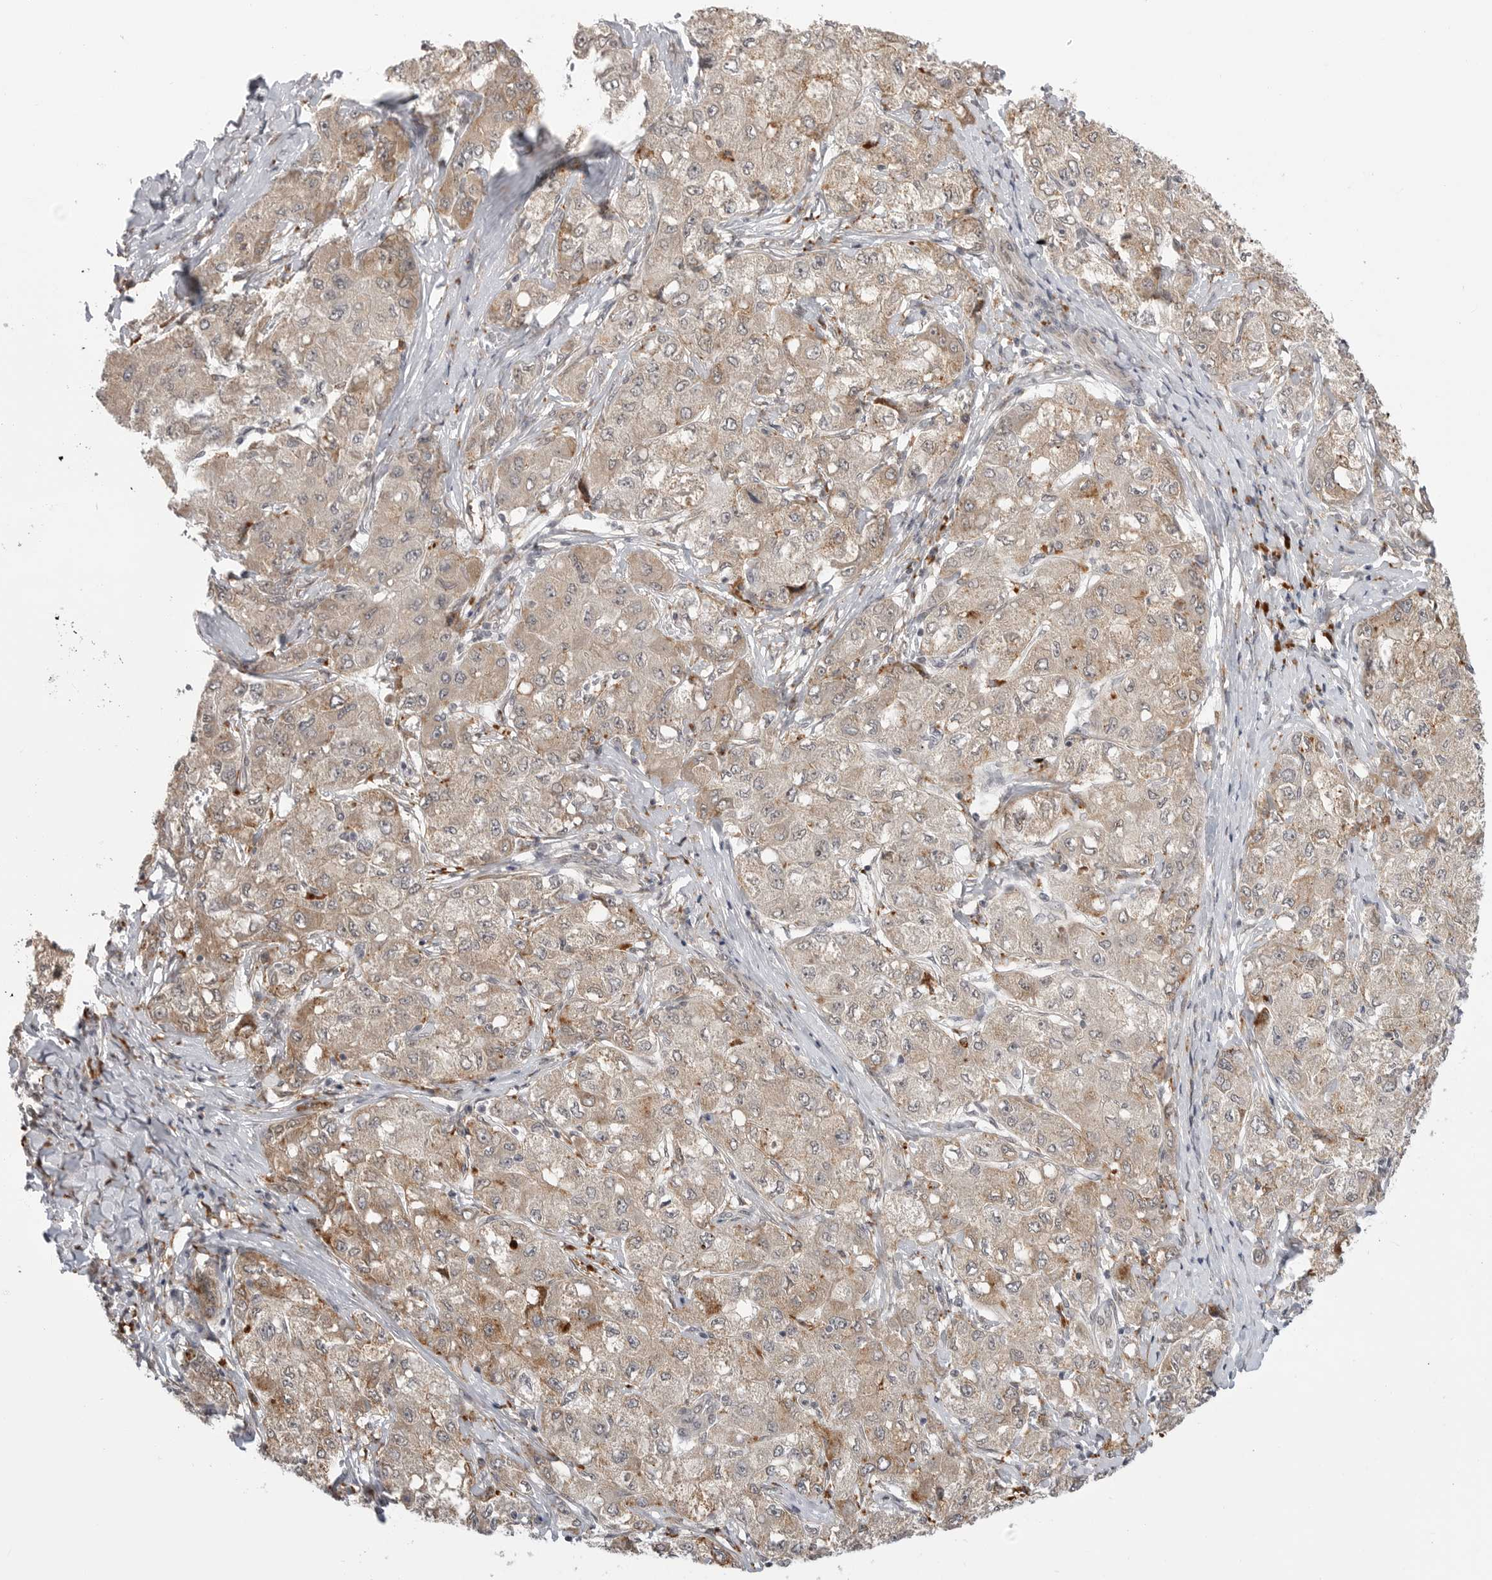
{"staining": {"intensity": "weak", "quantity": ">75%", "location": "cytoplasmic/membranous"}, "tissue": "liver cancer", "cell_type": "Tumor cells", "image_type": "cancer", "snomed": [{"axis": "morphology", "description": "Carcinoma, Hepatocellular, NOS"}, {"axis": "topography", "description": "Liver"}], "caption": "Immunohistochemical staining of human liver cancer reveals low levels of weak cytoplasmic/membranous staining in about >75% of tumor cells. (brown staining indicates protein expression, while blue staining denotes nuclei).", "gene": "KALRN", "patient": {"sex": "male", "age": 80}}